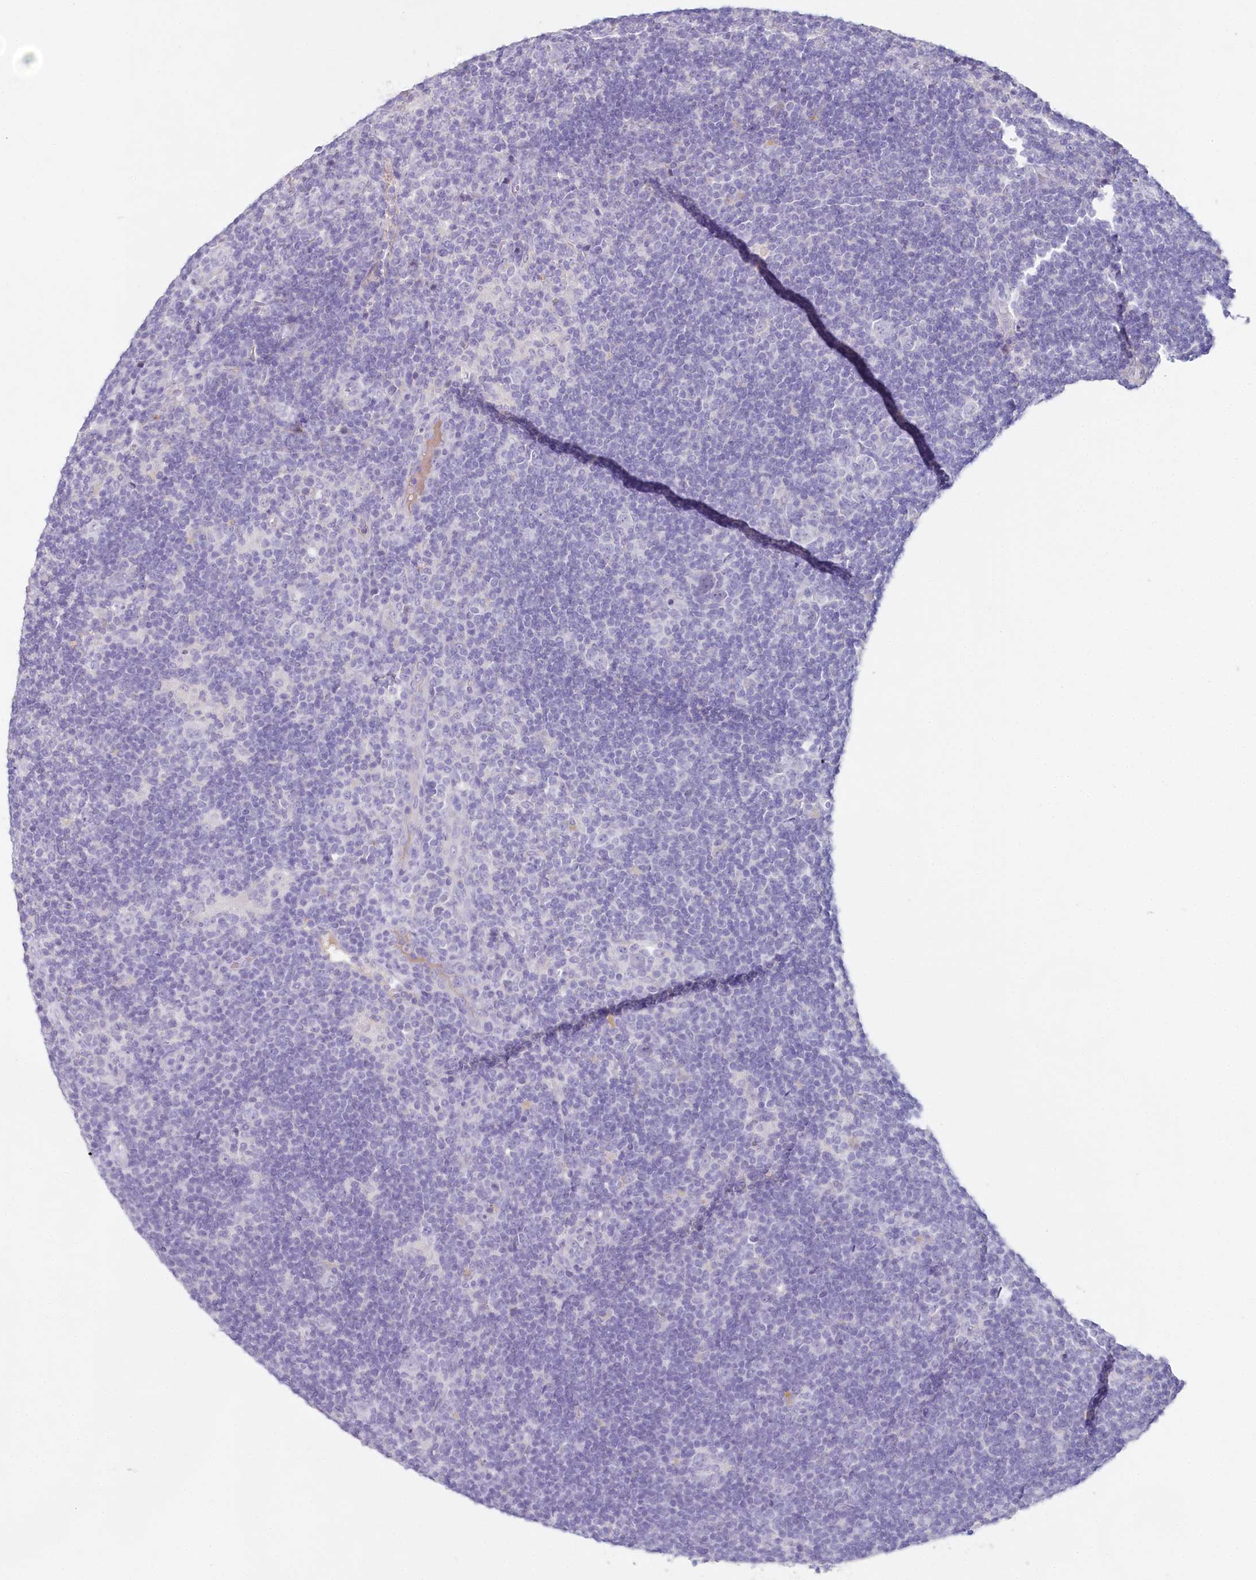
{"staining": {"intensity": "negative", "quantity": "none", "location": "none"}, "tissue": "lymphoma", "cell_type": "Tumor cells", "image_type": "cancer", "snomed": [{"axis": "morphology", "description": "Hodgkin's disease, NOS"}, {"axis": "topography", "description": "Lymph node"}], "caption": "Protein analysis of lymphoma shows no significant expression in tumor cells.", "gene": "HPD", "patient": {"sex": "female", "age": 57}}